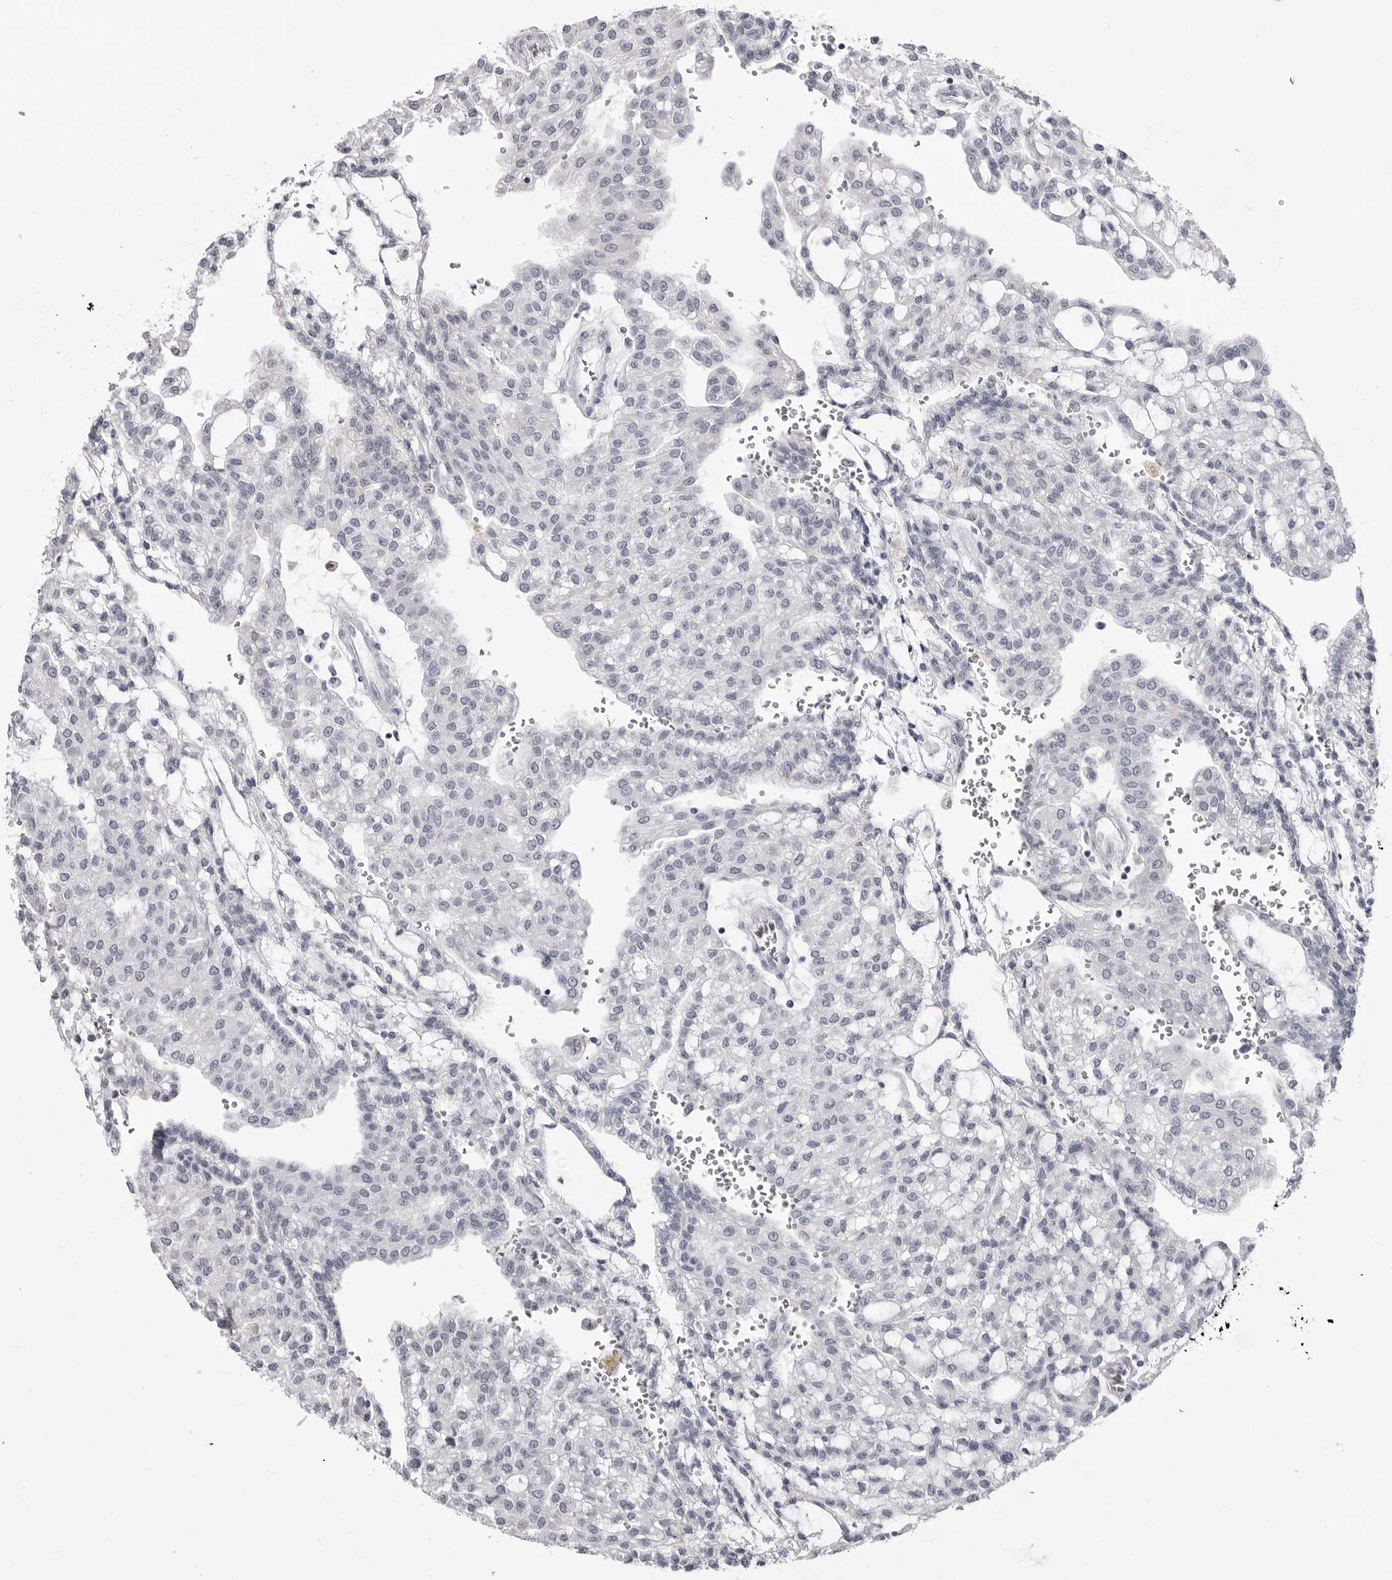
{"staining": {"intensity": "negative", "quantity": "none", "location": "none"}, "tissue": "renal cancer", "cell_type": "Tumor cells", "image_type": "cancer", "snomed": [{"axis": "morphology", "description": "Adenocarcinoma, NOS"}, {"axis": "topography", "description": "Kidney"}], "caption": "The immunohistochemistry (IHC) micrograph has no significant positivity in tumor cells of renal cancer (adenocarcinoma) tissue. (DAB IHC with hematoxylin counter stain).", "gene": "STAP2", "patient": {"sex": "male", "age": 63}}